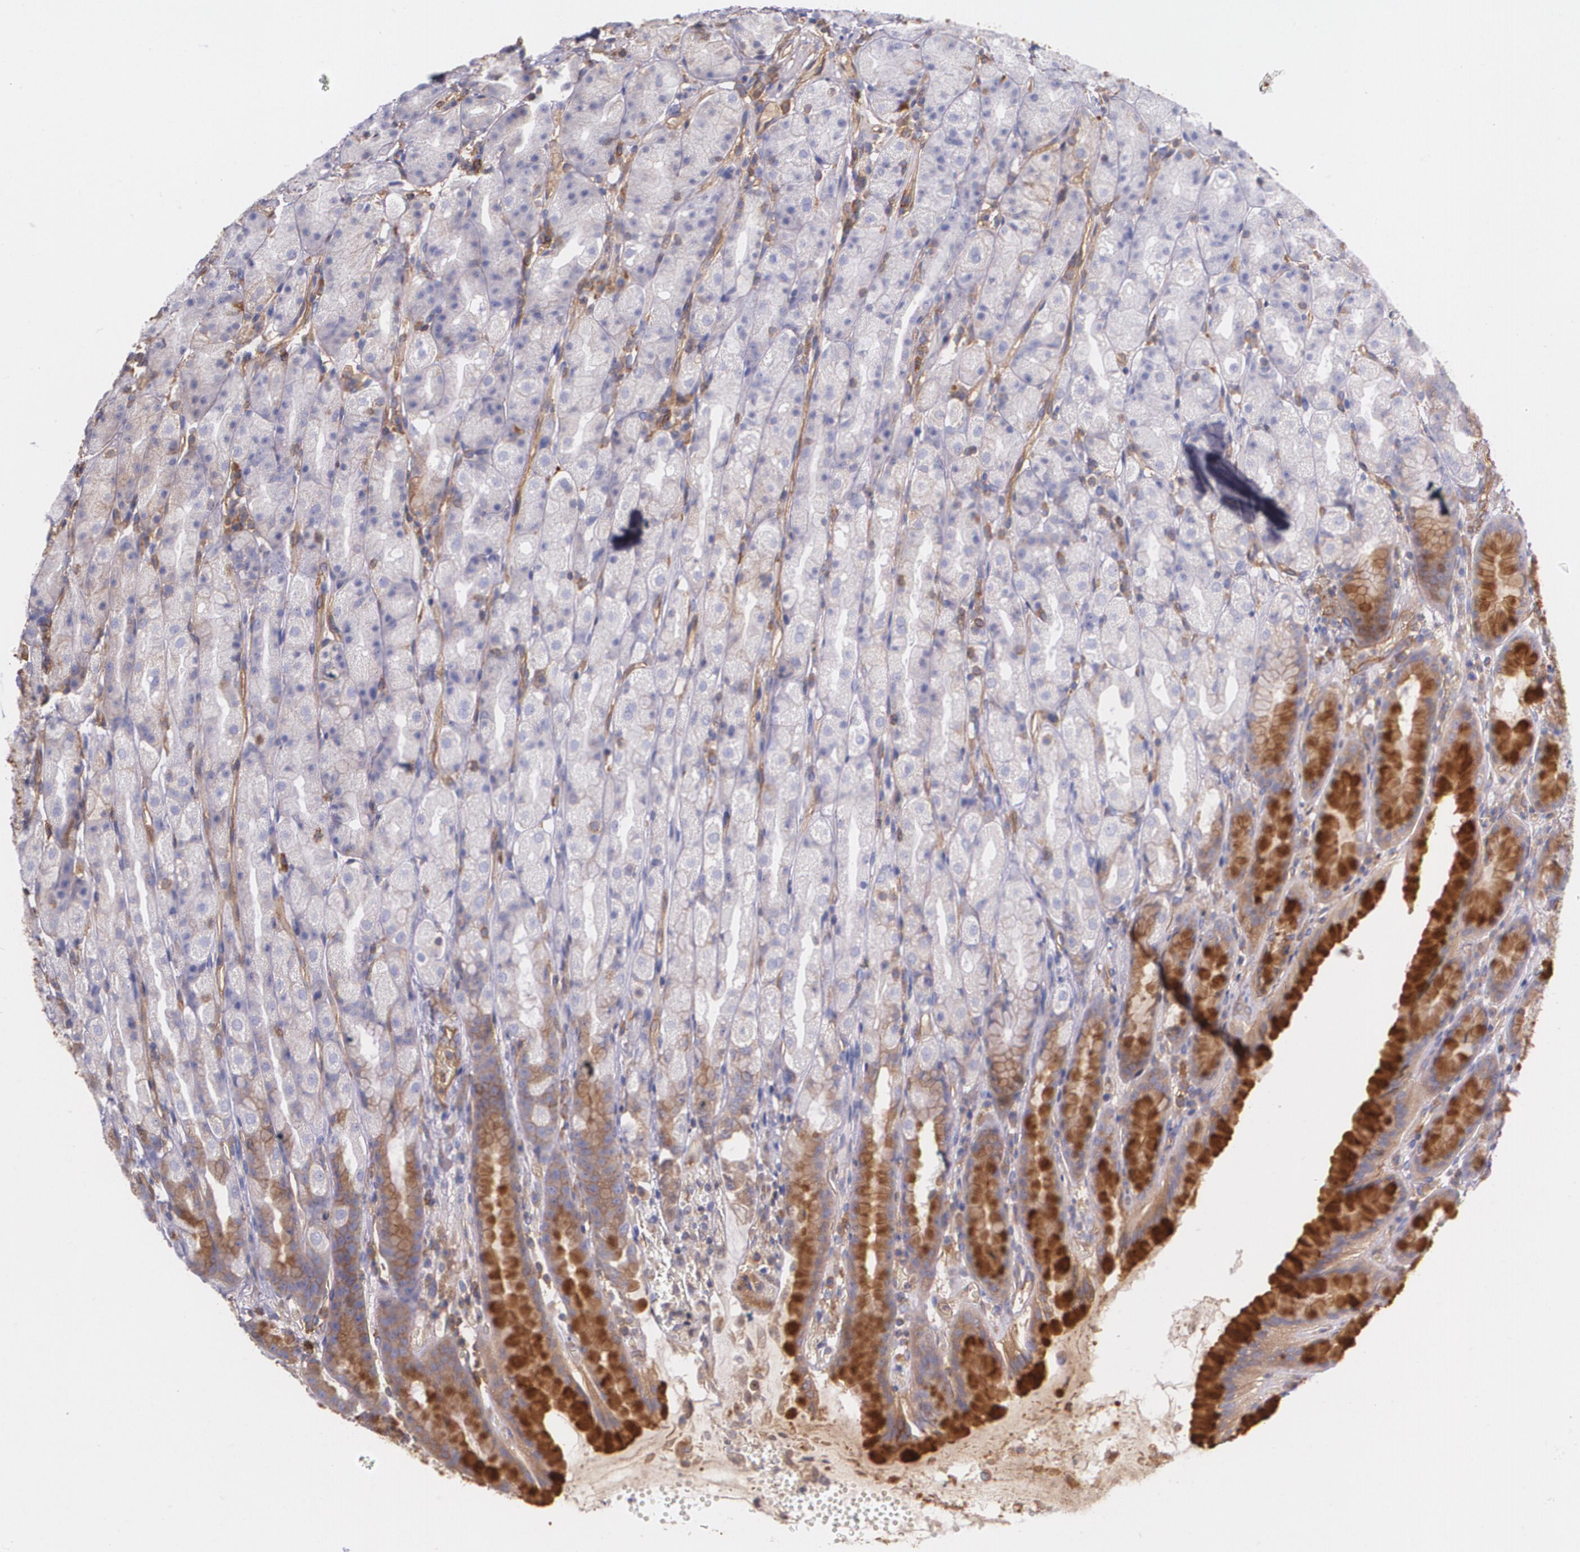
{"staining": {"intensity": "moderate", "quantity": "25%-75%", "location": "cytoplasmic/membranous"}, "tissue": "stomach", "cell_type": "Glandular cells", "image_type": "normal", "snomed": [{"axis": "morphology", "description": "Normal tissue, NOS"}, {"axis": "topography", "description": "Stomach, upper"}], "caption": "Immunohistochemistry image of unremarkable stomach: stomach stained using immunohistochemistry displays medium levels of moderate protein expression localized specifically in the cytoplasmic/membranous of glandular cells, appearing as a cytoplasmic/membranous brown color.", "gene": "B2M", "patient": {"sex": "male", "age": 68}}